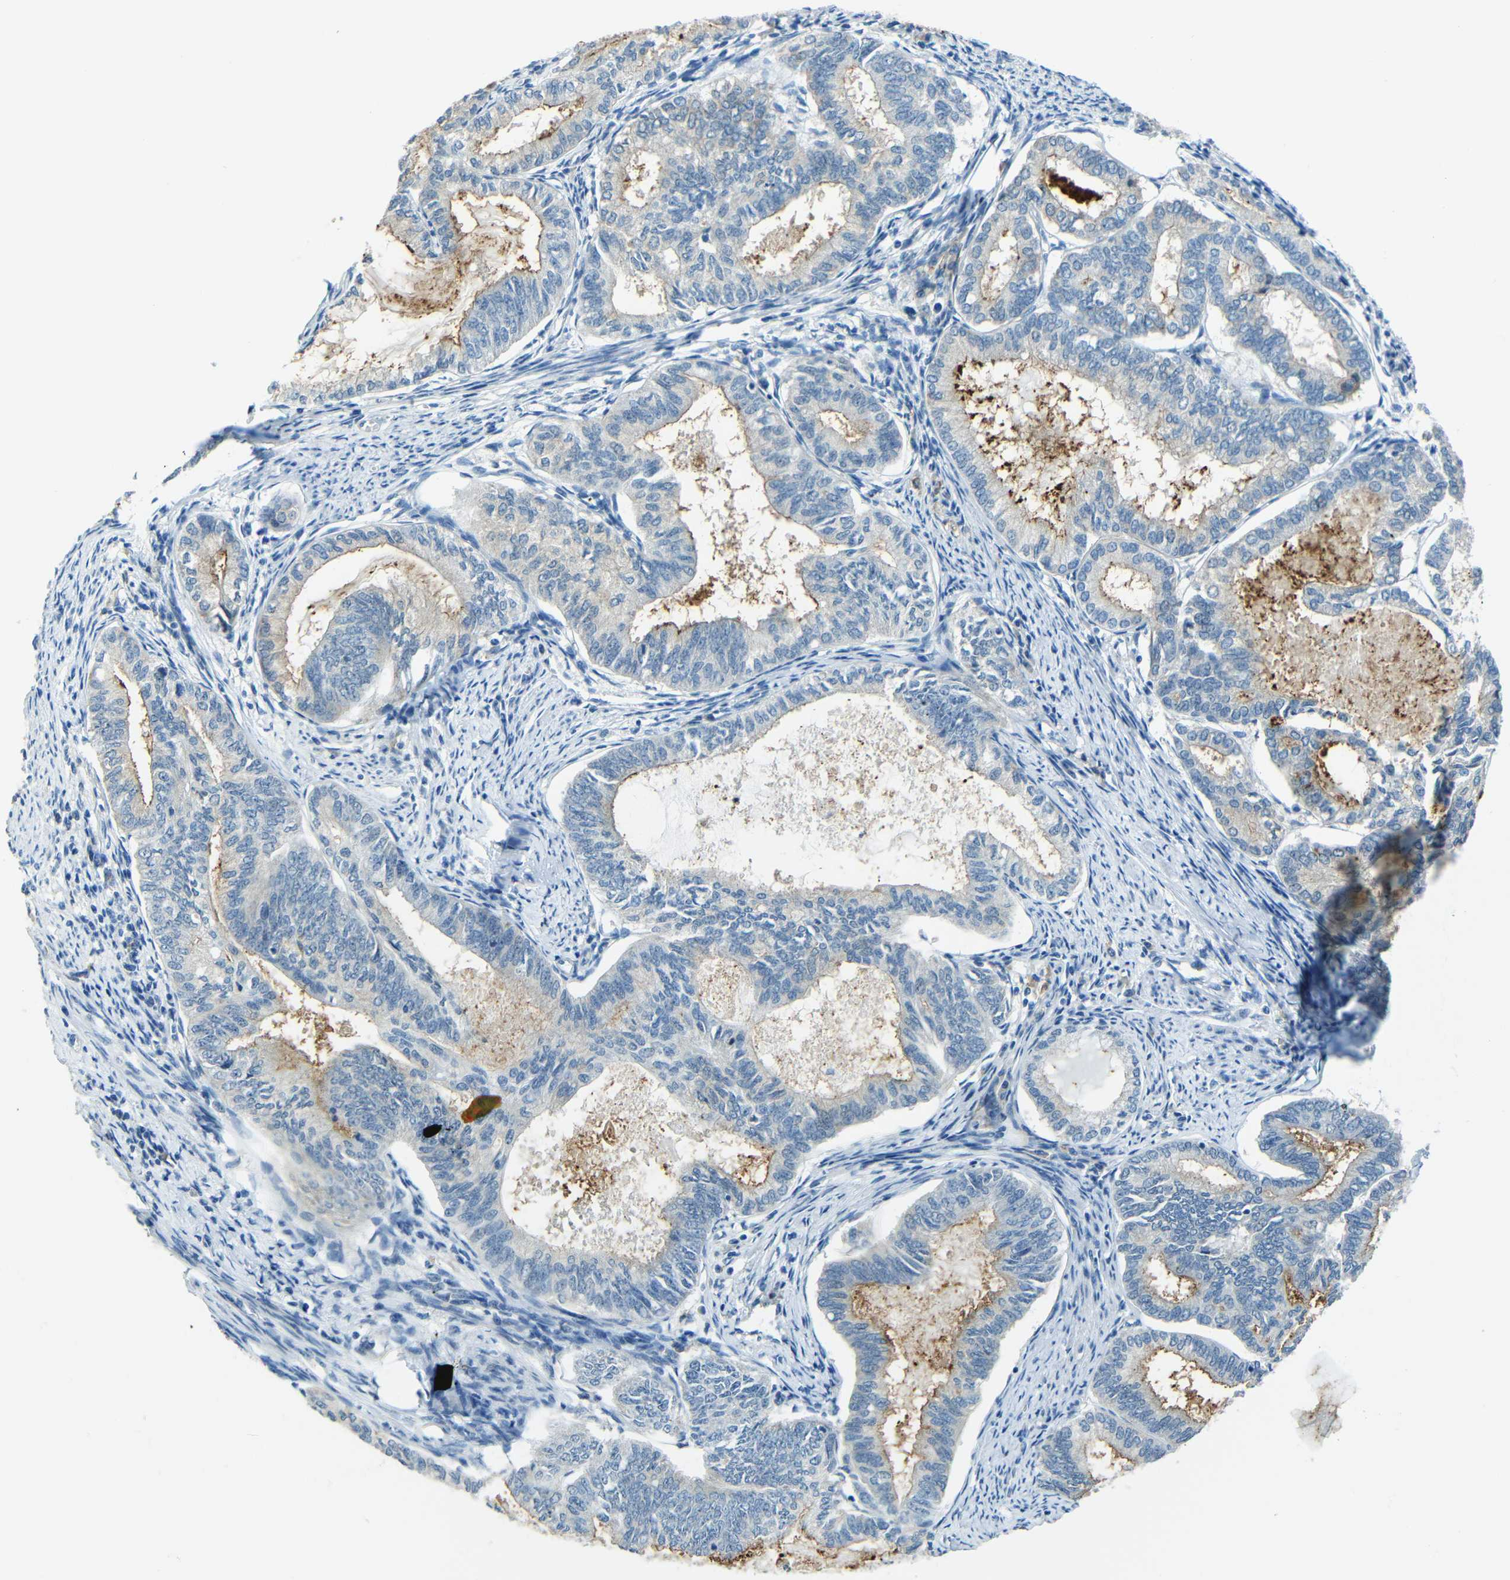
{"staining": {"intensity": "moderate", "quantity": "<25%", "location": "cytoplasmic/membranous"}, "tissue": "endometrial cancer", "cell_type": "Tumor cells", "image_type": "cancer", "snomed": [{"axis": "morphology", "description": "Adenocarcinoma, NOS"}, {"axis": "topography", "description": "Endometrium"}], "caption": "Immunohistochemistry (IHC) image of neoplastic tissue: human endometrial cancer (adenocarcinoma) stained using immunohistochemistry demonstrates low levels of moderate protein expression localized specifically in the cytoplasmic/membranous of tumor cells, appearing as a cytoplasmic/membranous brown color.", "gene": "ANKRD22", "patient": {"sex": "female", "age": 86}}